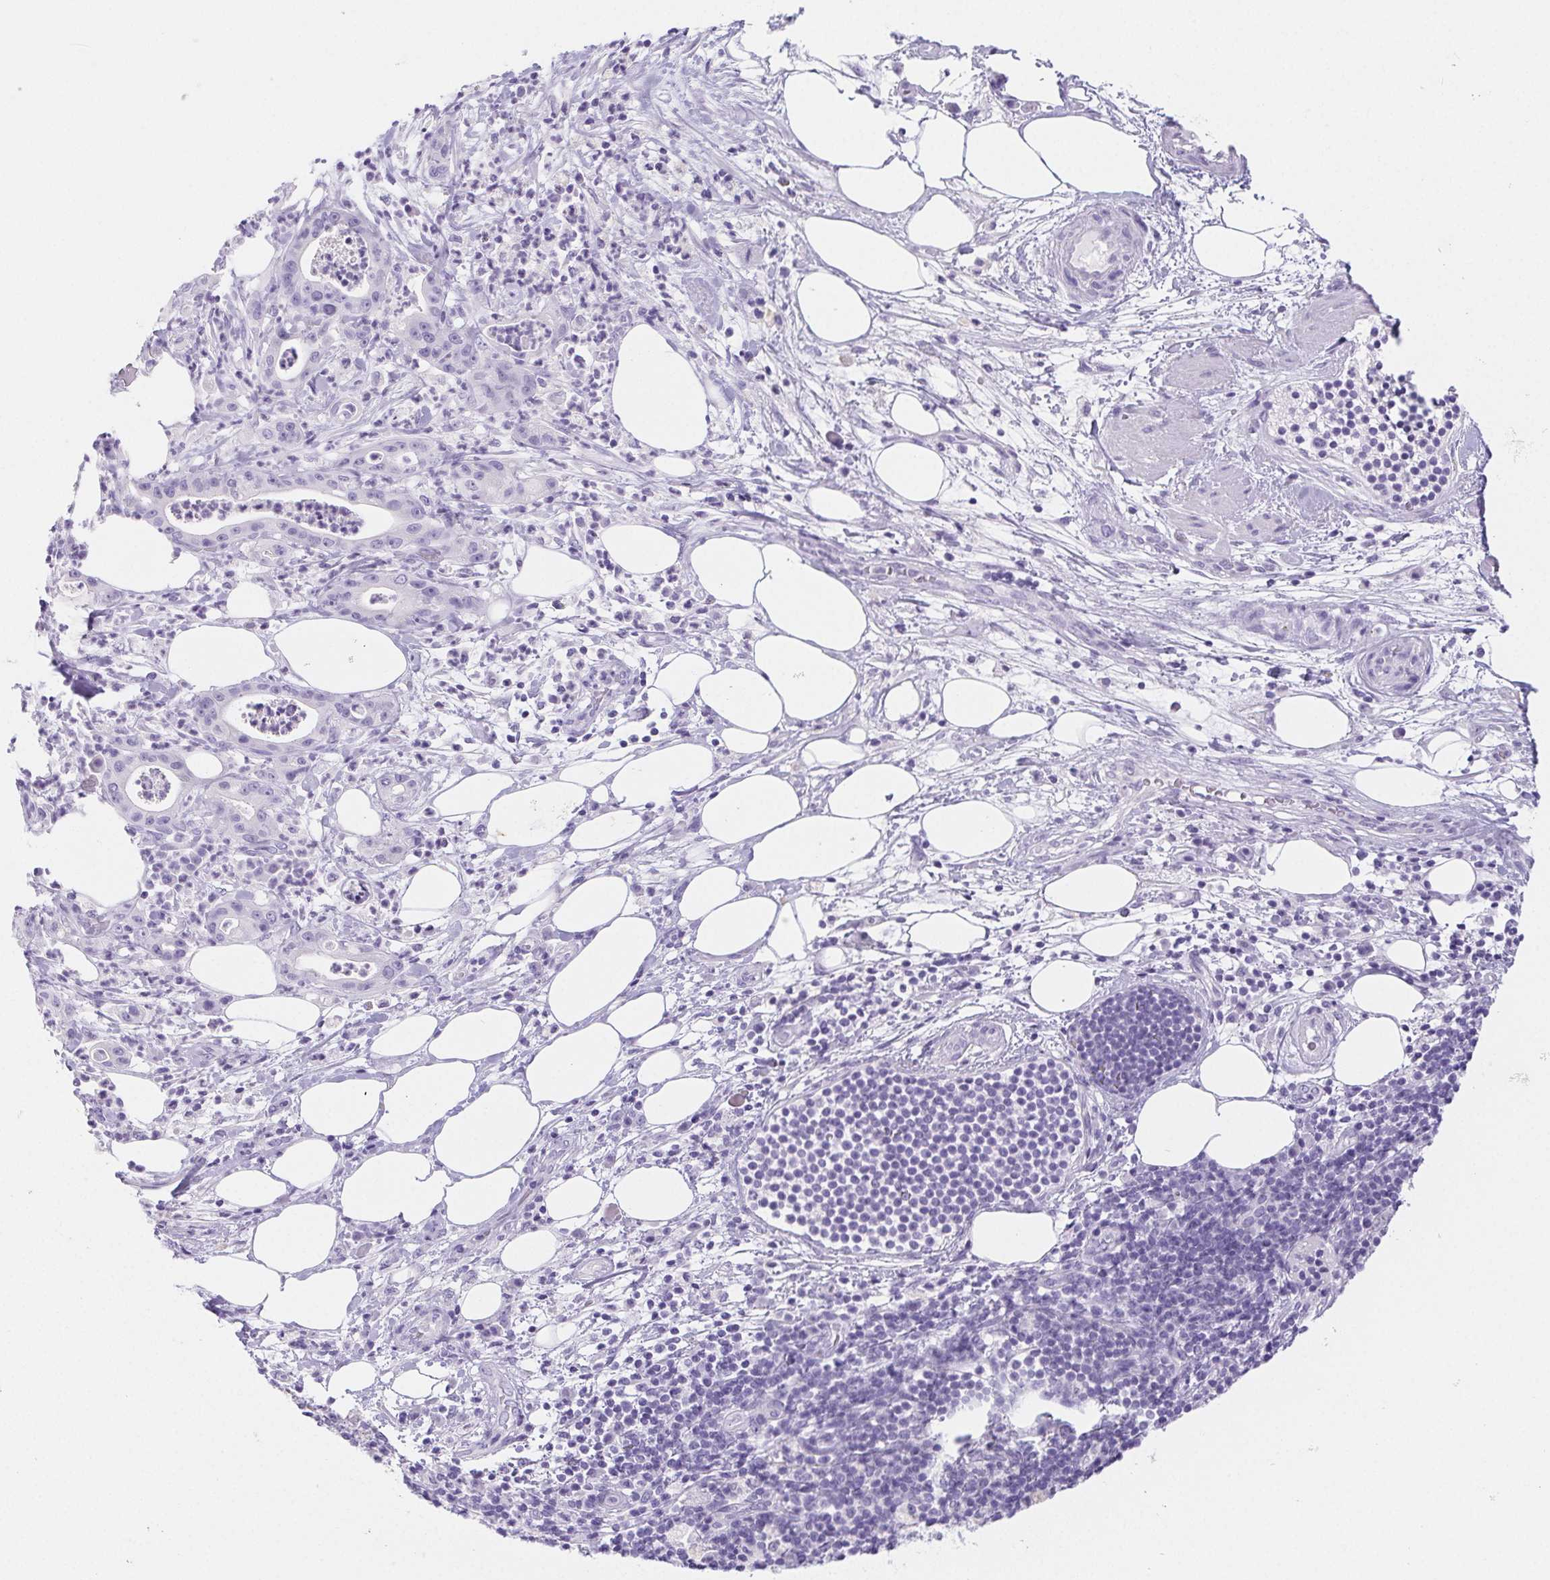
{"staining": {"intensity": "negative", "quantity": "none", "location": "none"}, "tissue": "pancreatic cancer", "cell_type": "Tumor cells", "image_type": "cancer", "snomed": [{"axis": "morphology", "description": "Adenocarcinoma, NOS"}, {"axis": "topography", "description": "Pancreas"}], "caption": "Immunohistochemical staining of human pancreatic cancer (adenocarcinoma) exhibits no significant expression in tumor cells.", "gene": "PNLIP", "patient": {"sex": "male", "age": 71}}